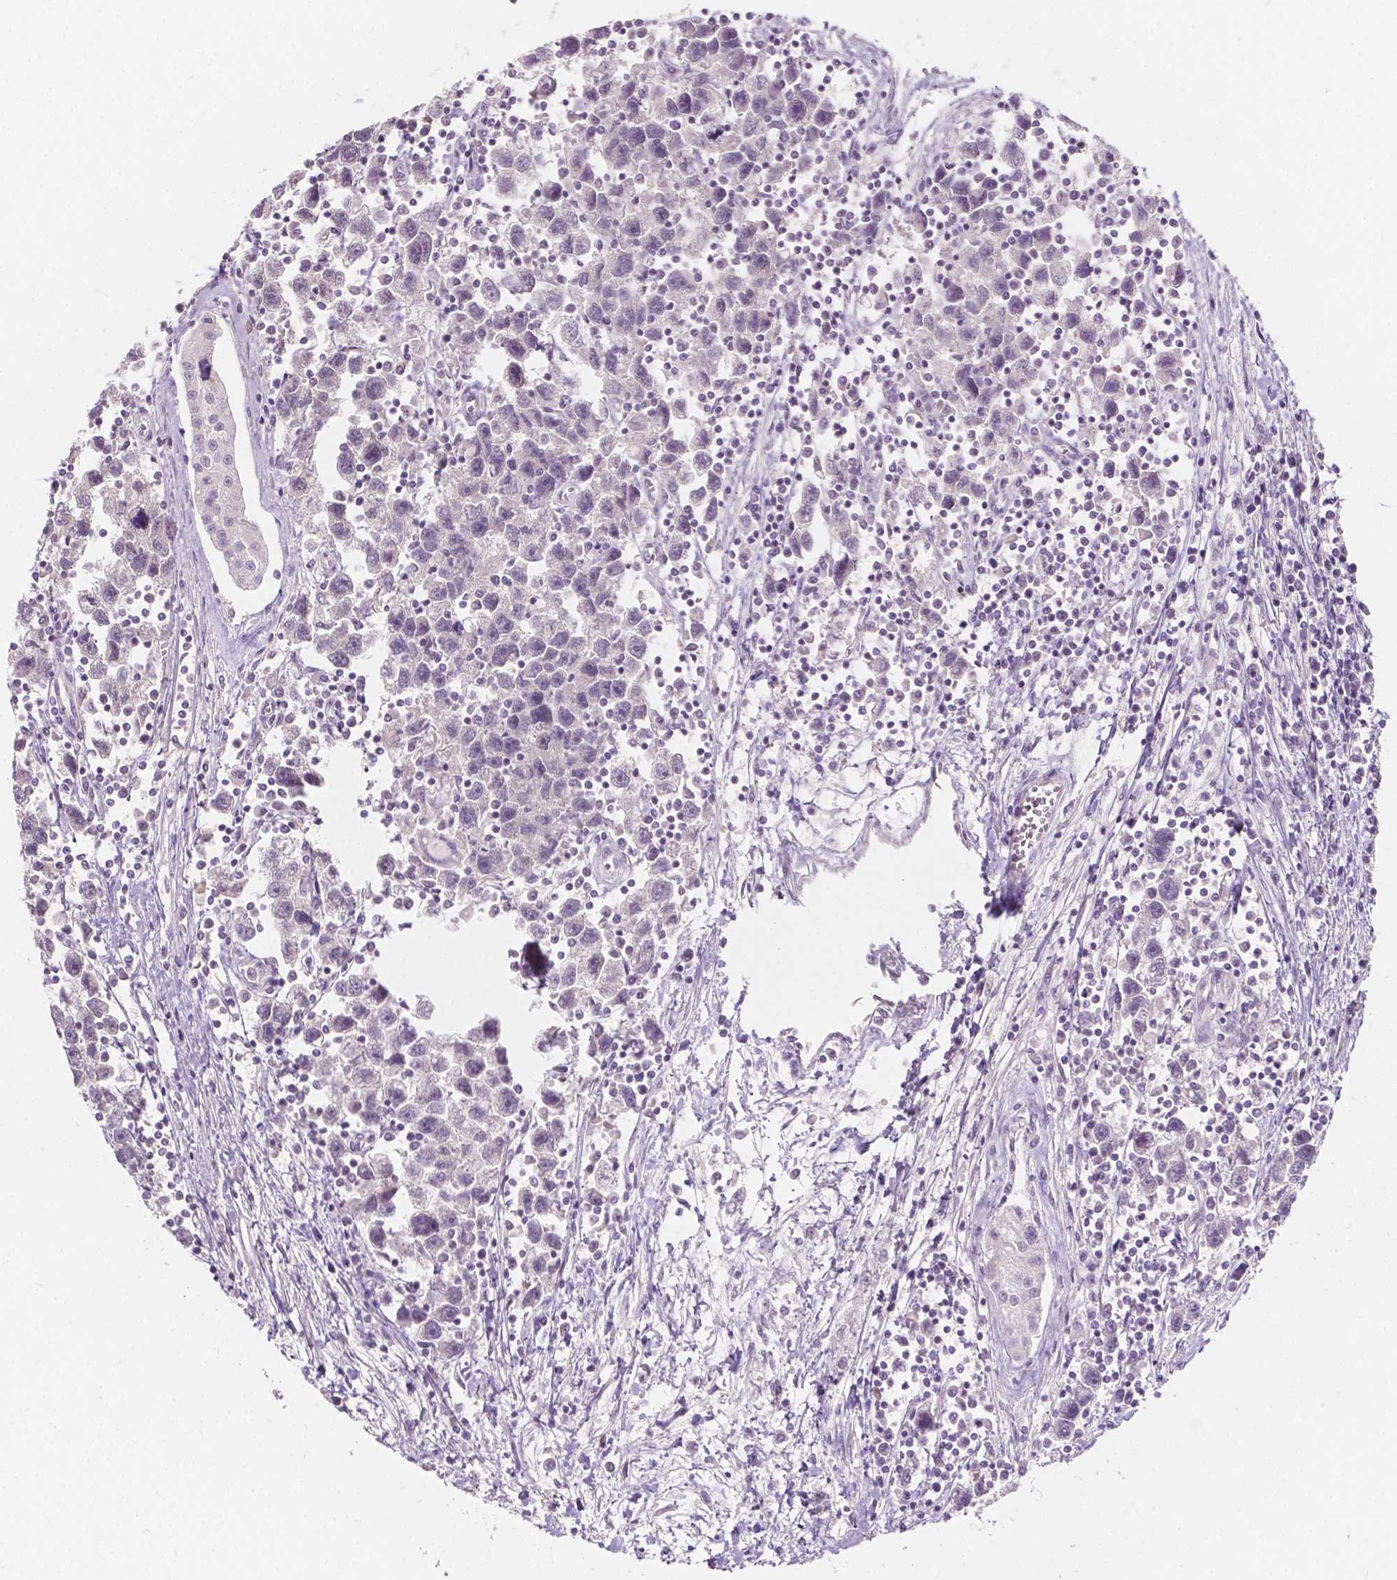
{"staining": {"intensity": "negative", "quantity": "none", "location": "none"}, "tissue": "testis cancer", "cell_type": "Tumor cells", "image_type": "cancer", "snomed": [{"axis": "morphology", "description": "Seminoma, NOS"}, {"axis": "topography", "description": "Testis"}], "caption": "Protein analysis of testis seminoma demonstrates no significant staining in tumor cells.", "gene": "TAL1", "patient": {"sex": "male", "age": 30}}